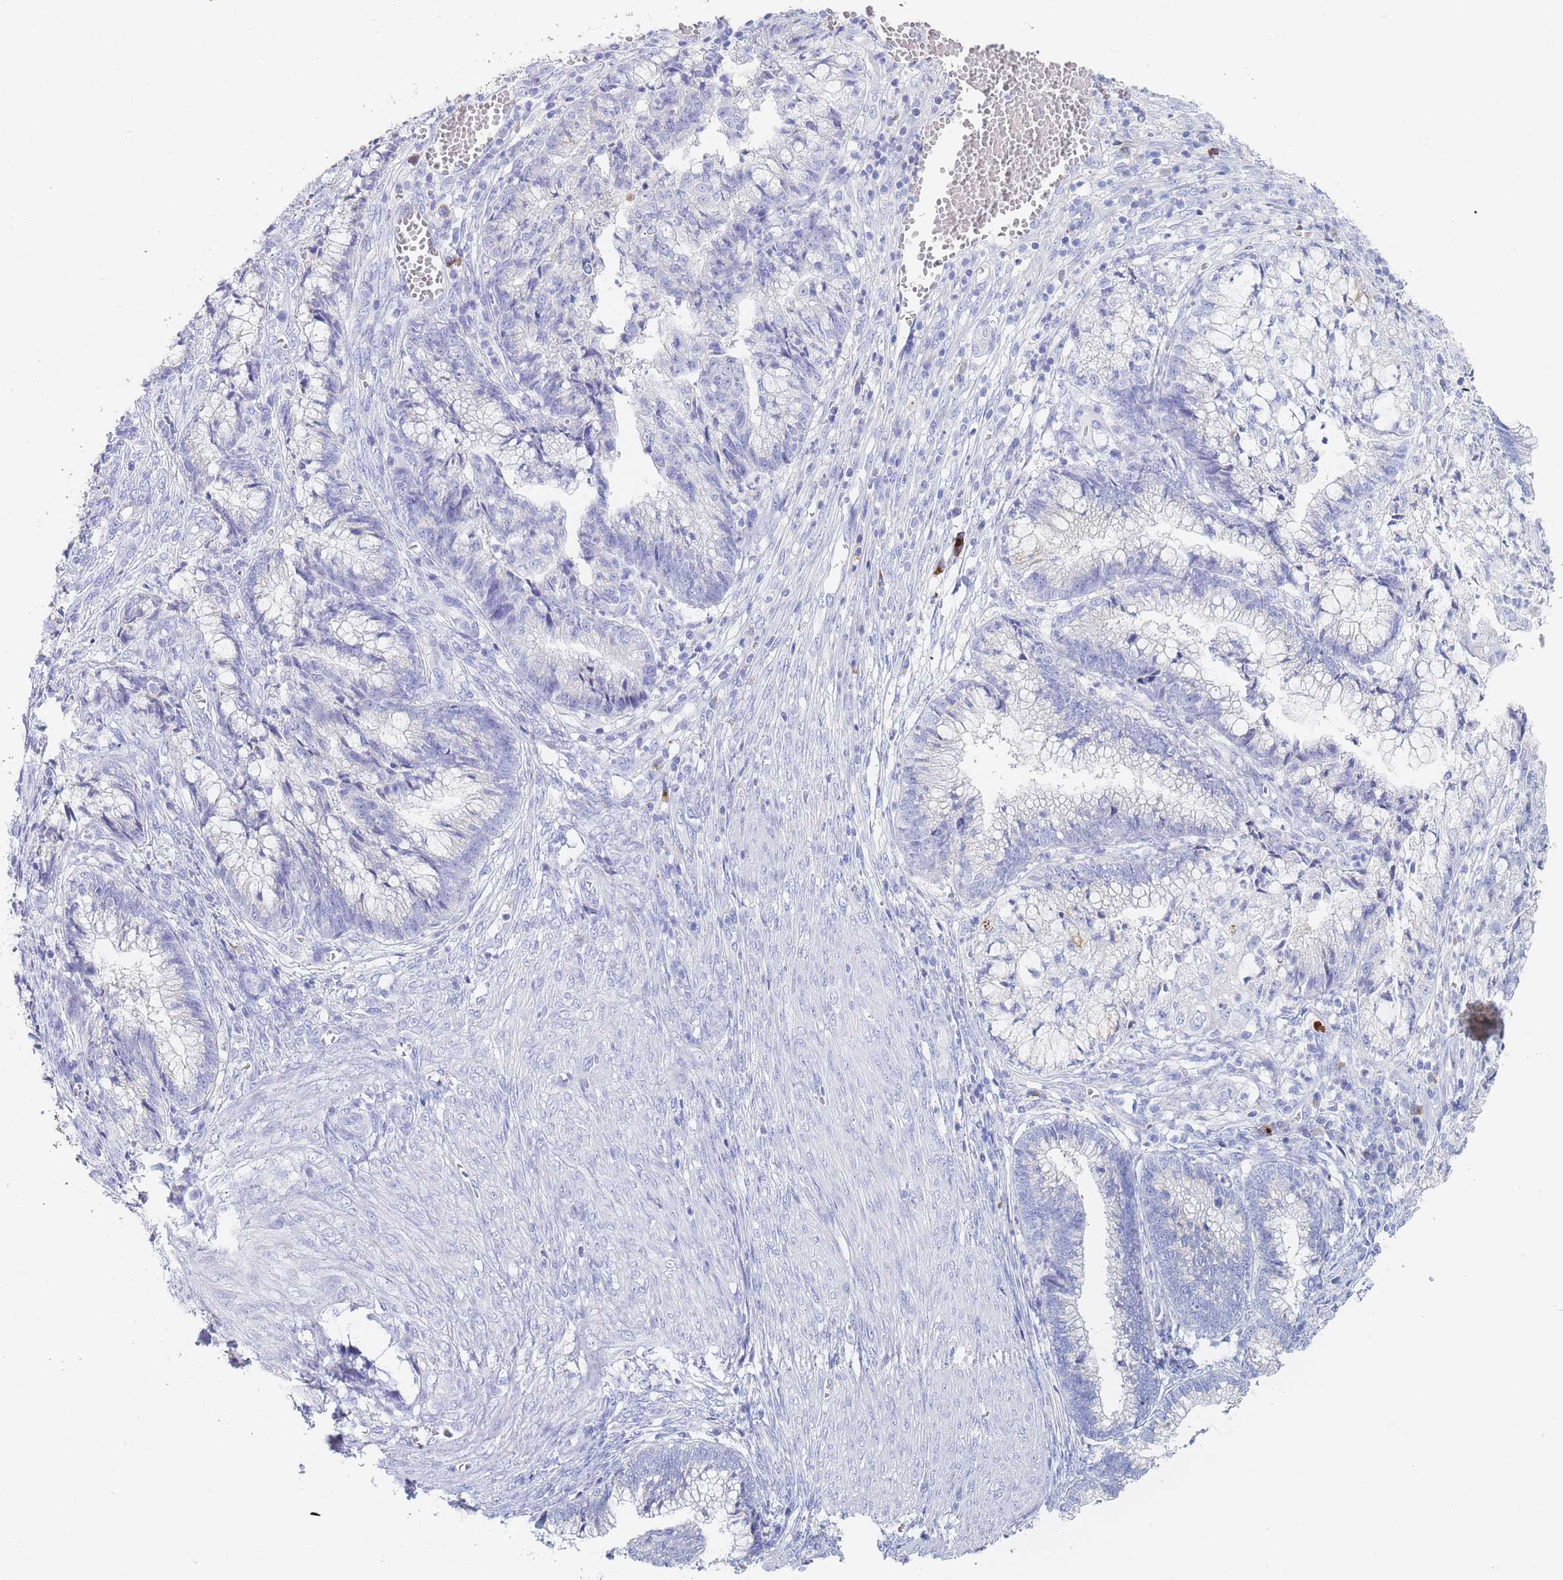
{"staining": {"intensity": "negative", "quantity": "none", "location": "none"}, "tissue": "cervical cancer", "cell_type": "Tumor cells", "image_type": "cancer", "snomed": [{"axis": "morphology", "description": "Adenocarcinoma, NOS"}, {"axis": "topography", "description": "Cervix"}], "caption": "High power microscopy image of an immunohistochemistry image of cervical adenocarcinoma, revealing no significant expression in tumor cells.", "gene": "SLC25A35", "patient": {"sex": "female", "age": 44}}